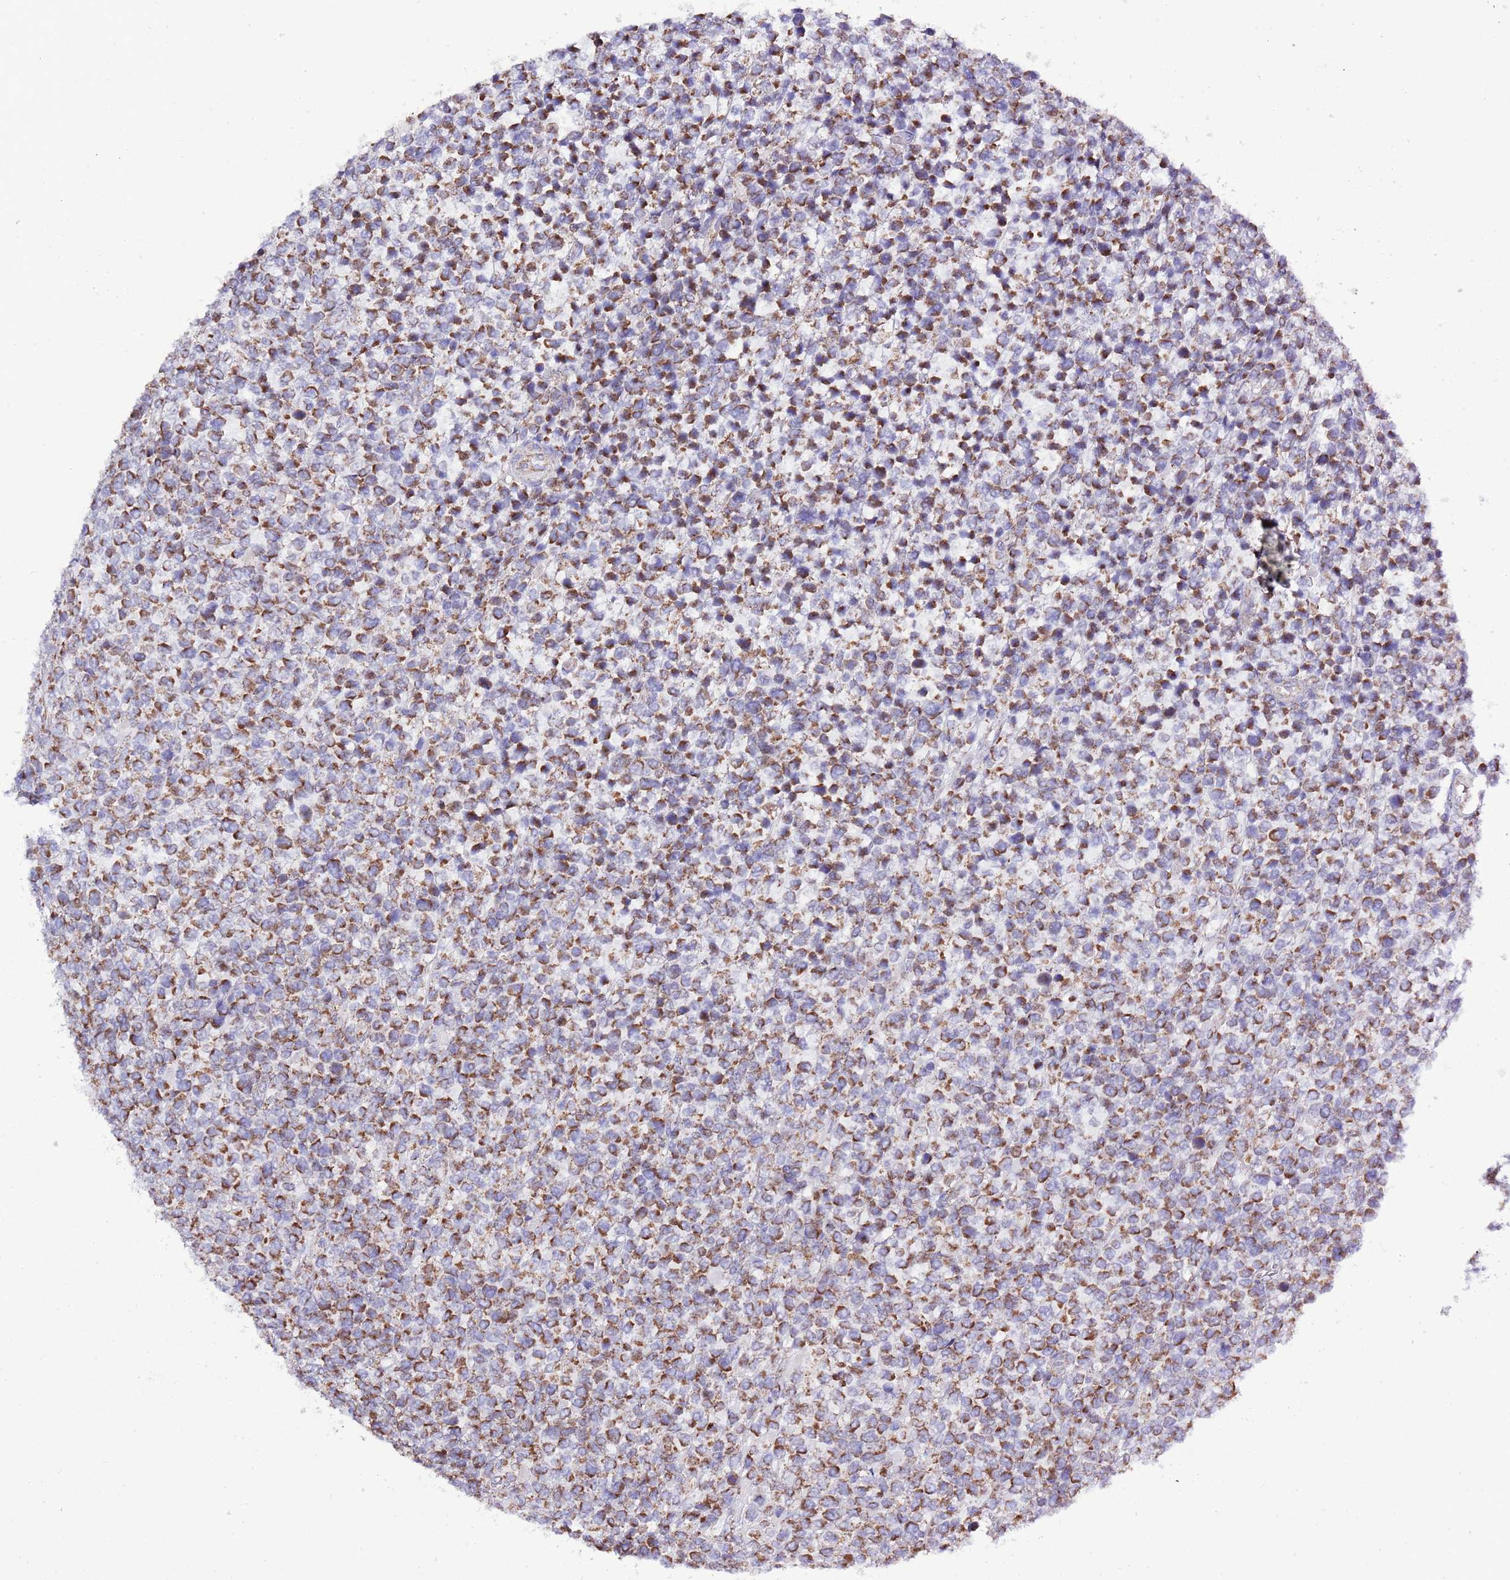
{"staining": {"intensity": "strong", "quantity": ">75%", "location": "cytoplasmic/membranous"}, "tissue": "lymphoma", "cell_type": "Tumor cells", "image_type": "cancer", "snomed": [{"axis": "morphology", "description": "Malignant lymphoma, non-Hodgkin's type, High grade"}, {"axis": "topography", "description": "Soft tissue"}], "caption": "A brown stain highlights strong cytoplasmic/membranous positivity of a protein in malignant lymphoma, non-Hodgkin's type (high-grade) tumor cells. The staining was performed using DAB, with brown indicating positive protein expression. Nuclei are stained blue with hematoxylin.", "gene": "TEKTIP1", "patient": {"sex": "female", "age": 56}}